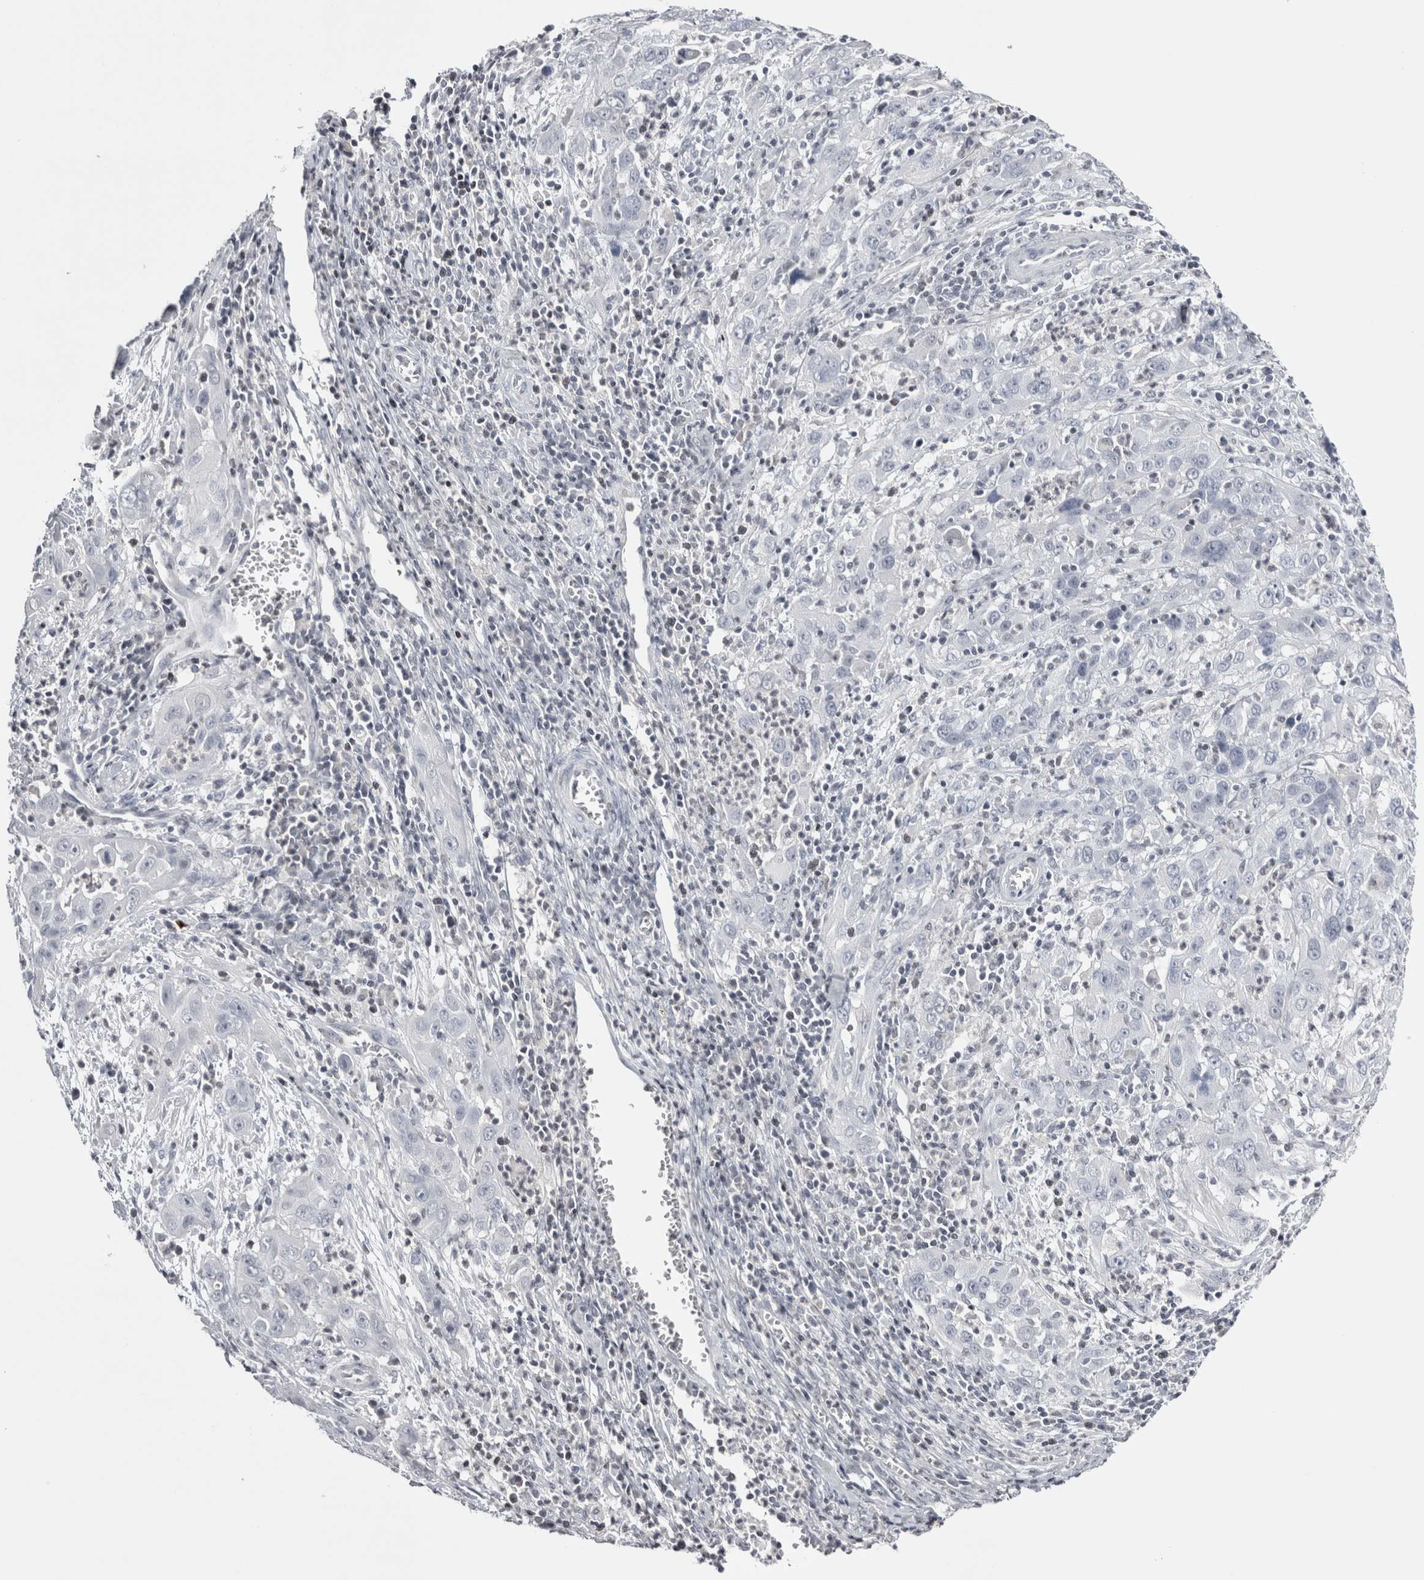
{"staining": {"intensity": "negative", "quantity": "none", "location": "none"}, "tissue": "cervical cancer", "cell_type": "Tumor cells", "image_type": "cancer", "snomed": [{"axis": "morphology", "description": "Squamous cell carcinoma, NOS"}, {"axis": "topography", "description": "Cervix"}], "caption": "High power microscopy image of an immunohistochemistry histopathology image of cervical cancer (squamous cell carcinoma), revealing no significant staining in tumor cells.", "gene": "FNDC8", "patient": {"sex": "female", "age": 32}}